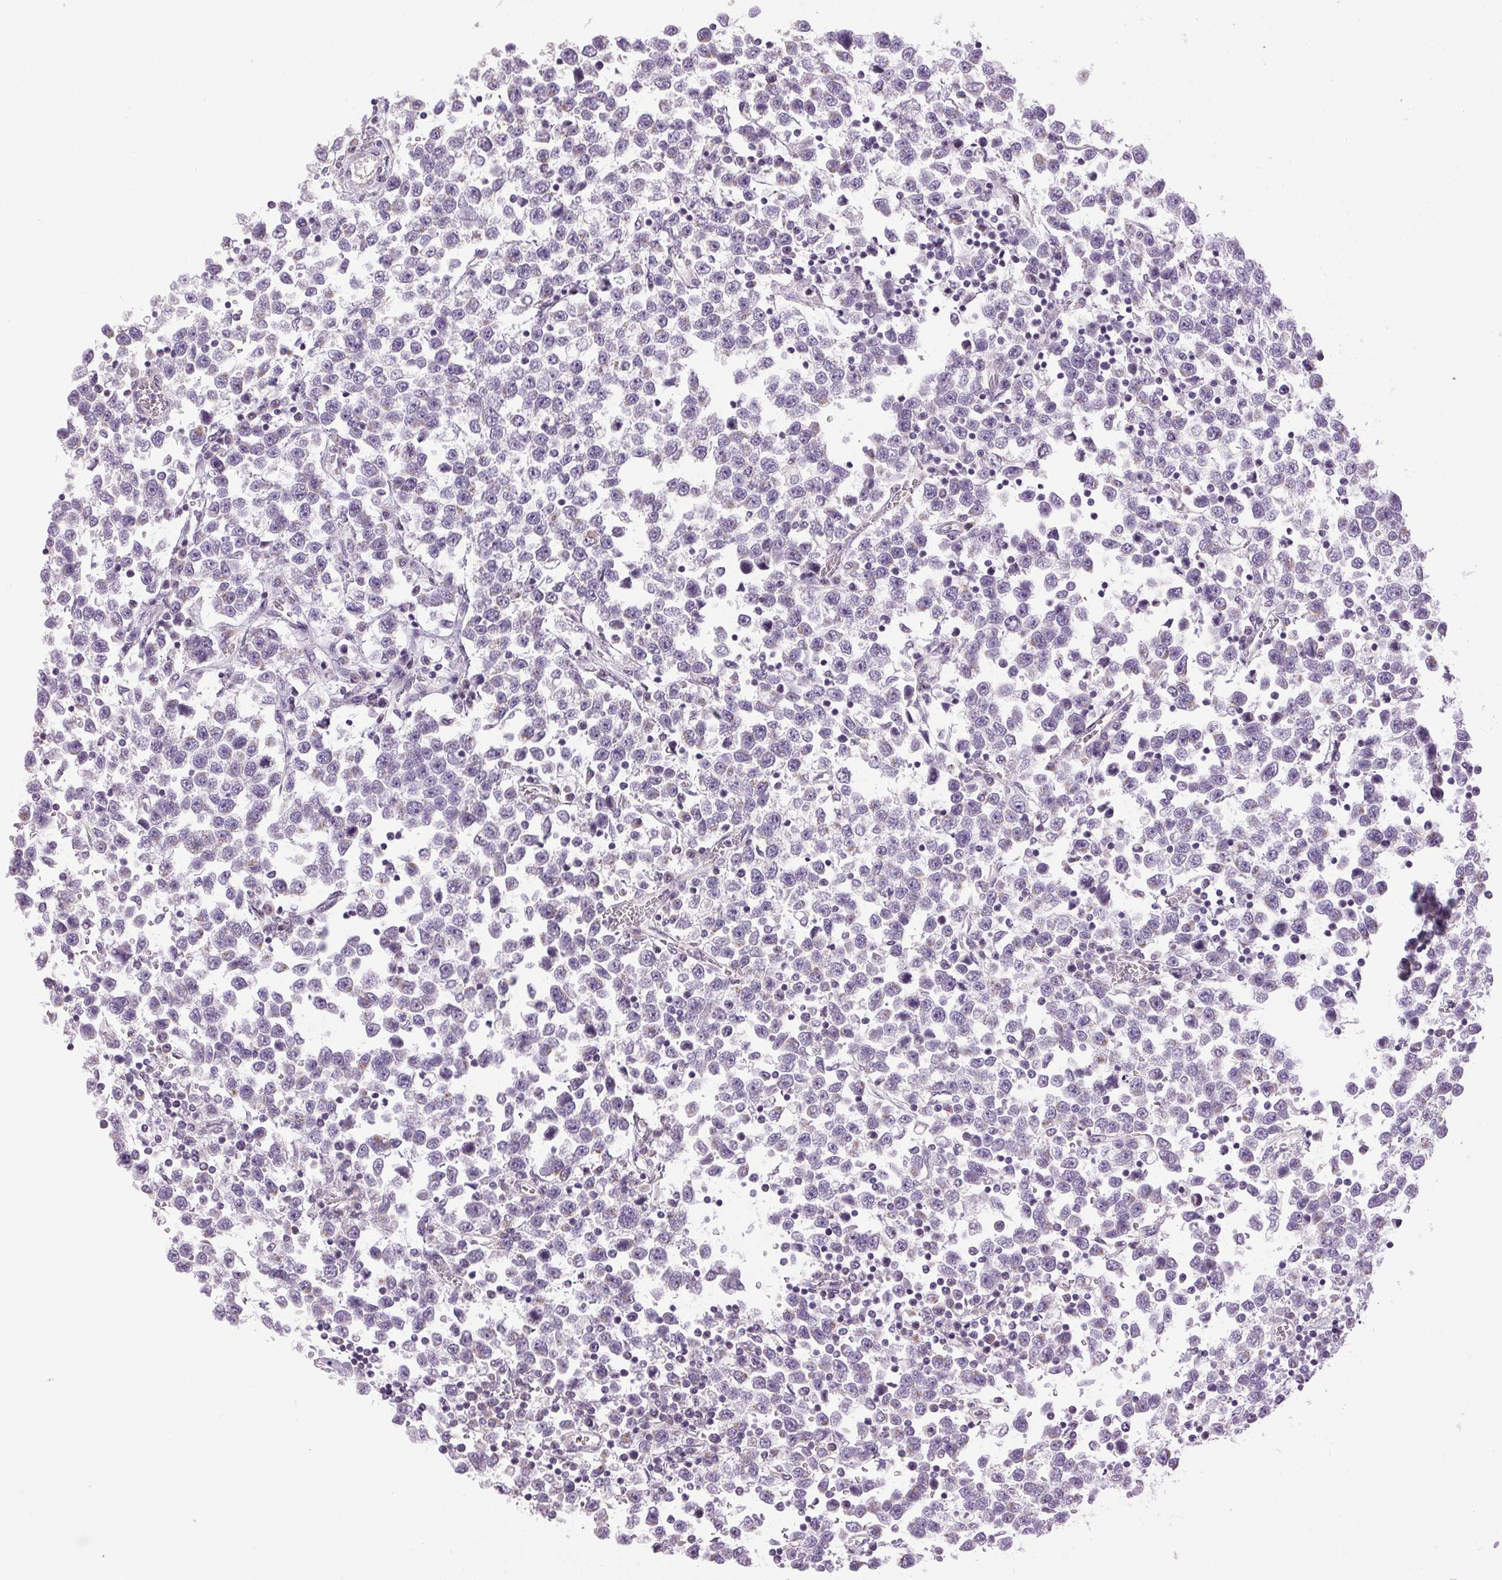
{"staining": {"intensity": "weak", "quantity": "<25%", "location": "cytoplasmic/membranous"}, "tissue": "testis cancer", "cell_type": "Tumor cells", "image_type": "cancer", "snomed": [{"axis": "morphology", "description": "Seminoma, NOS"}, {"axis": "topography", "description": "Testis"}], "caption": "This photomicrograph is of testis cancer stained with immunohistochemistry (IHC) to label a protein in brown with the nuclei are counter-stained blue. There is no expression in tumor cells. Brightfield microscopy of immunohistochemistry stained with DAB (3,3'-diaminobenzidine) (brown) and hematoxylin (blue), captured at high magnification.", "gene": "GOLPH3", "patient": {"sex": "male", "age": 34}}